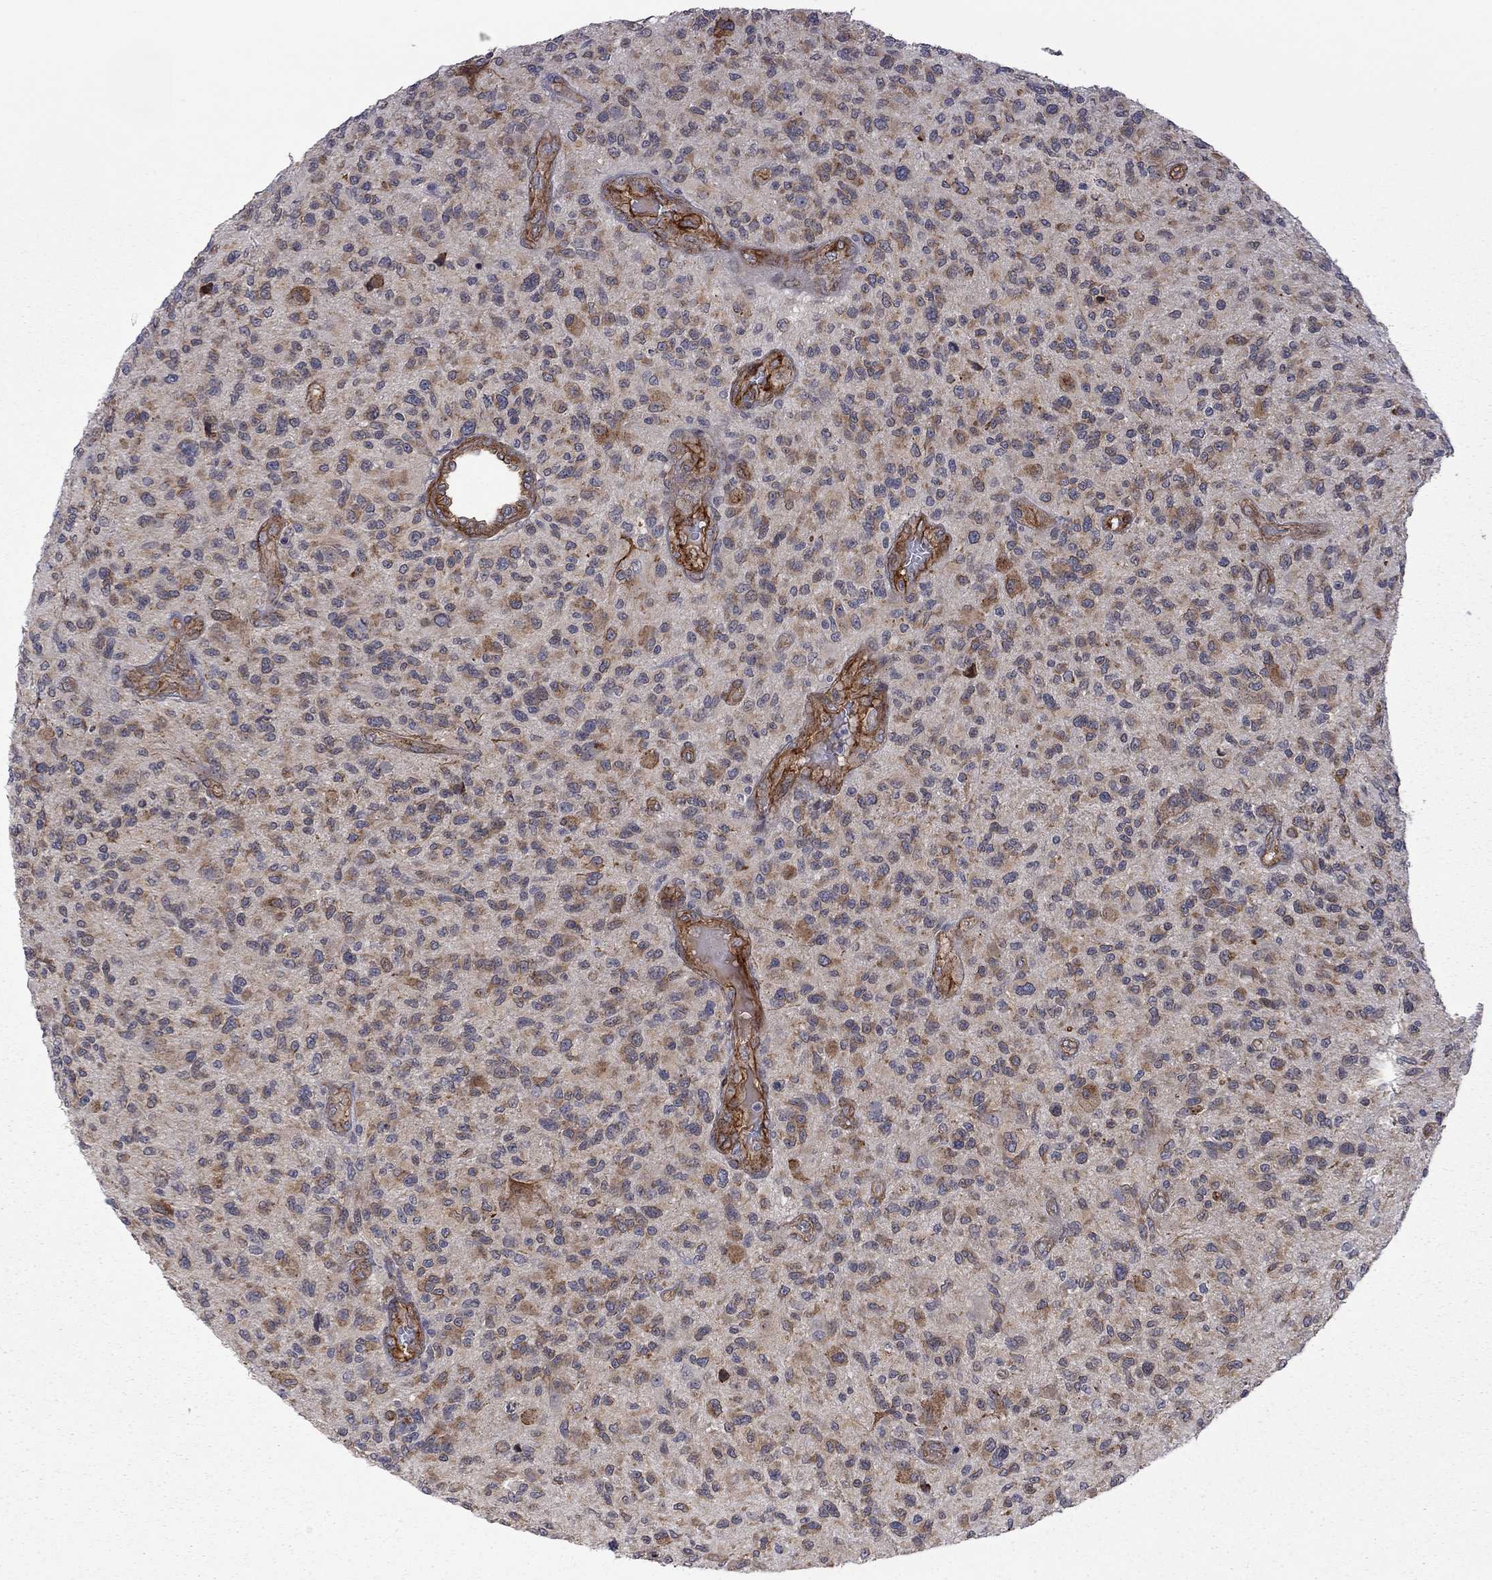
{"staining": {"intensity": "moderate", "quantity": "<25%", "location": "cytoplasmic/membranous"}, "tissue": "glioma", "cell_type": "Tumor cells", "image_type": "cancer", "snomed": [{"axis": "morphology", "description": "Glioma, malignant, High grade"}, {"axis": "topography", "description": "Brain"}], "caption": "Moderate cytoplasmic/membranous protein staining is present in approximately <25% of tumor cells in high-grade glioma (malignant).", "gene": "EXOC3L2", "patient": {"sex": "male", "age": 47}}